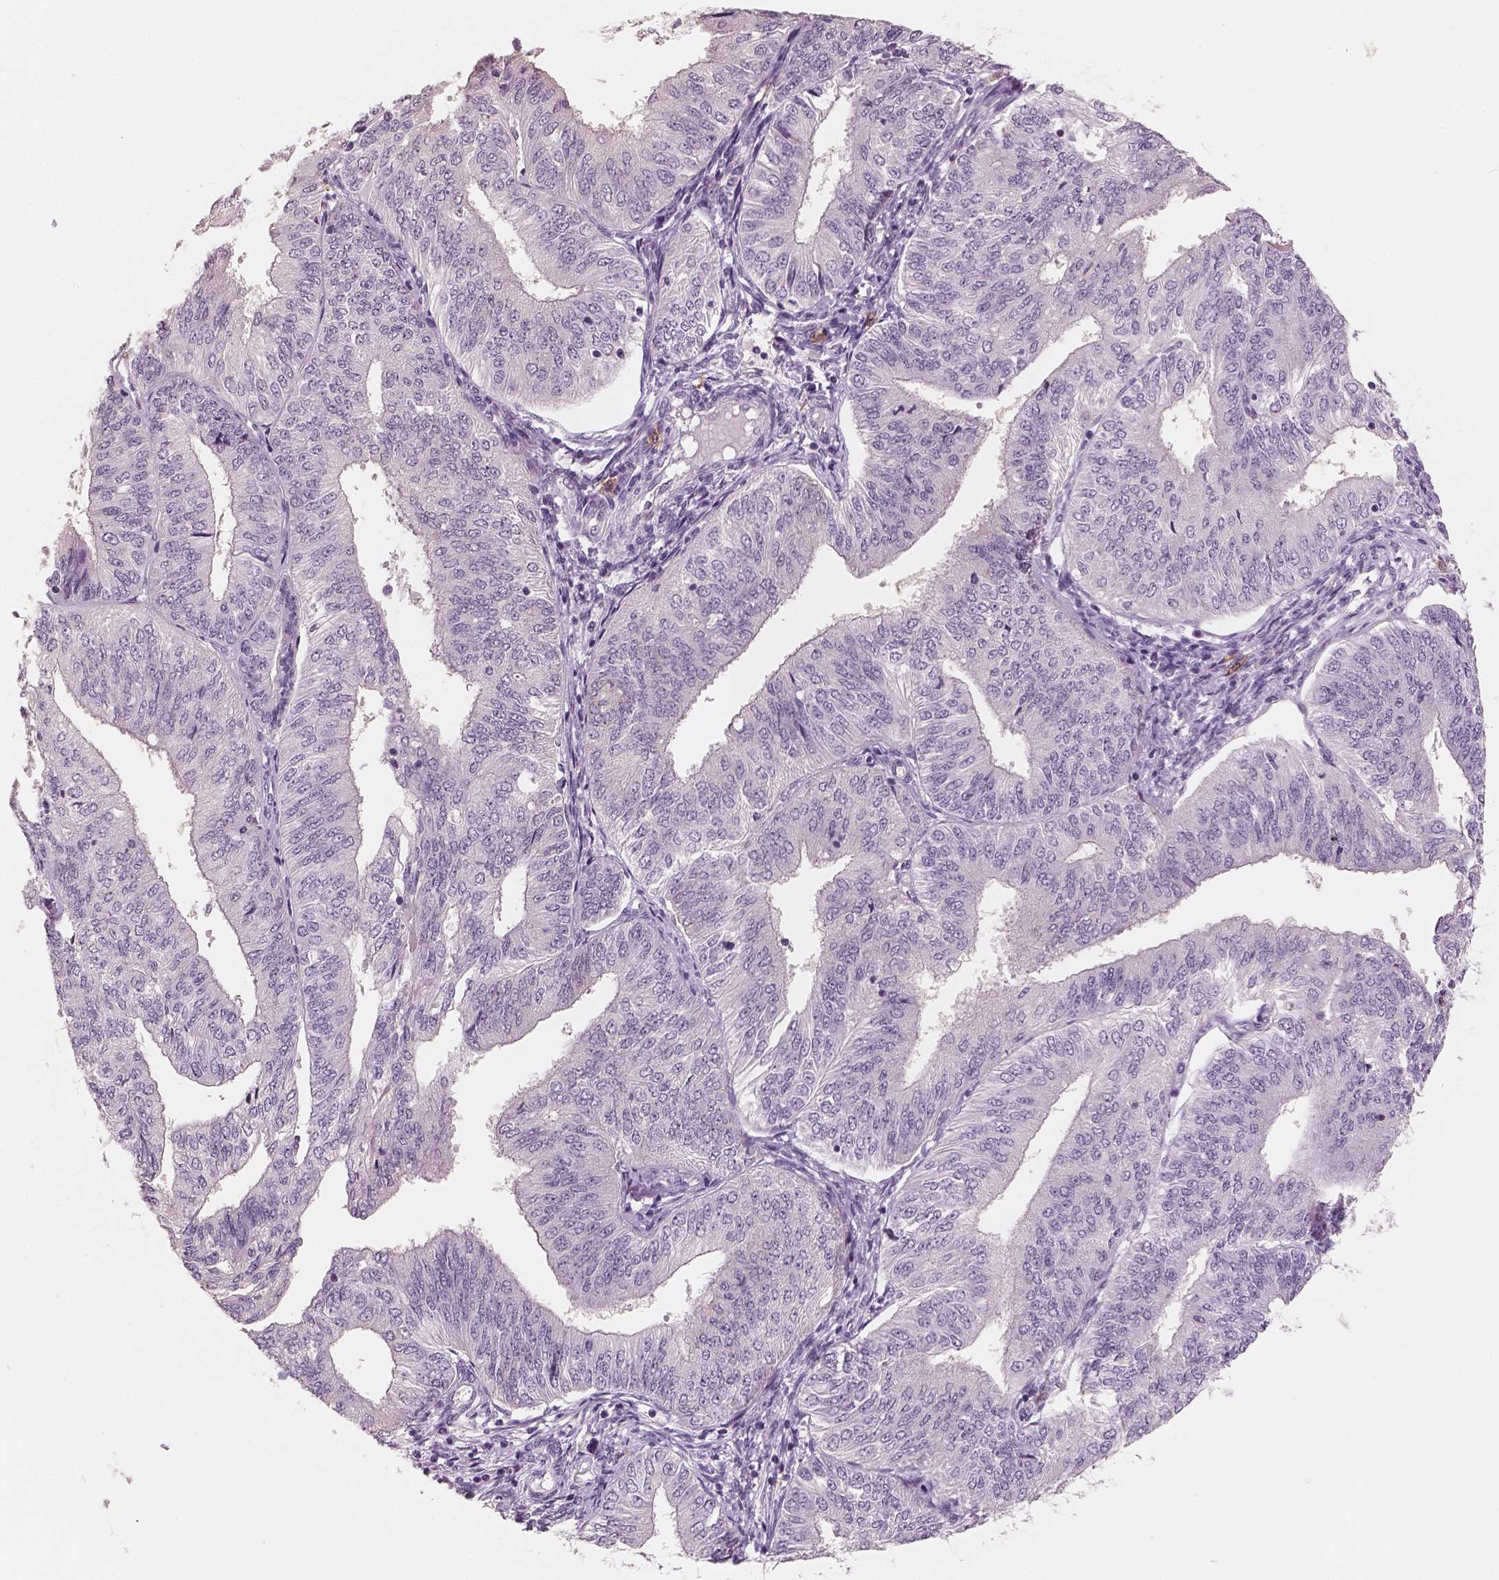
{"staining": {"intensity": "negative", "quantity": "none", "location": "none"}, "tissue": "endometrial cancer", "cell_type": "Tumor cells", "image_type": "cancer", "snomed": [{"axis": "morphology", "description": "Adenocarcinoma, NOS"}, {"axis": "topography", "description": "Endometrium"}], "caption": "High power microscopy image of an immunohistochemistry (IHC) histopathology image of adenocarcinoma (endometrial), revealing no significant expression in tumor cells.", "gene": "KIT", "patient": {"sex": "female", "age": 58}}